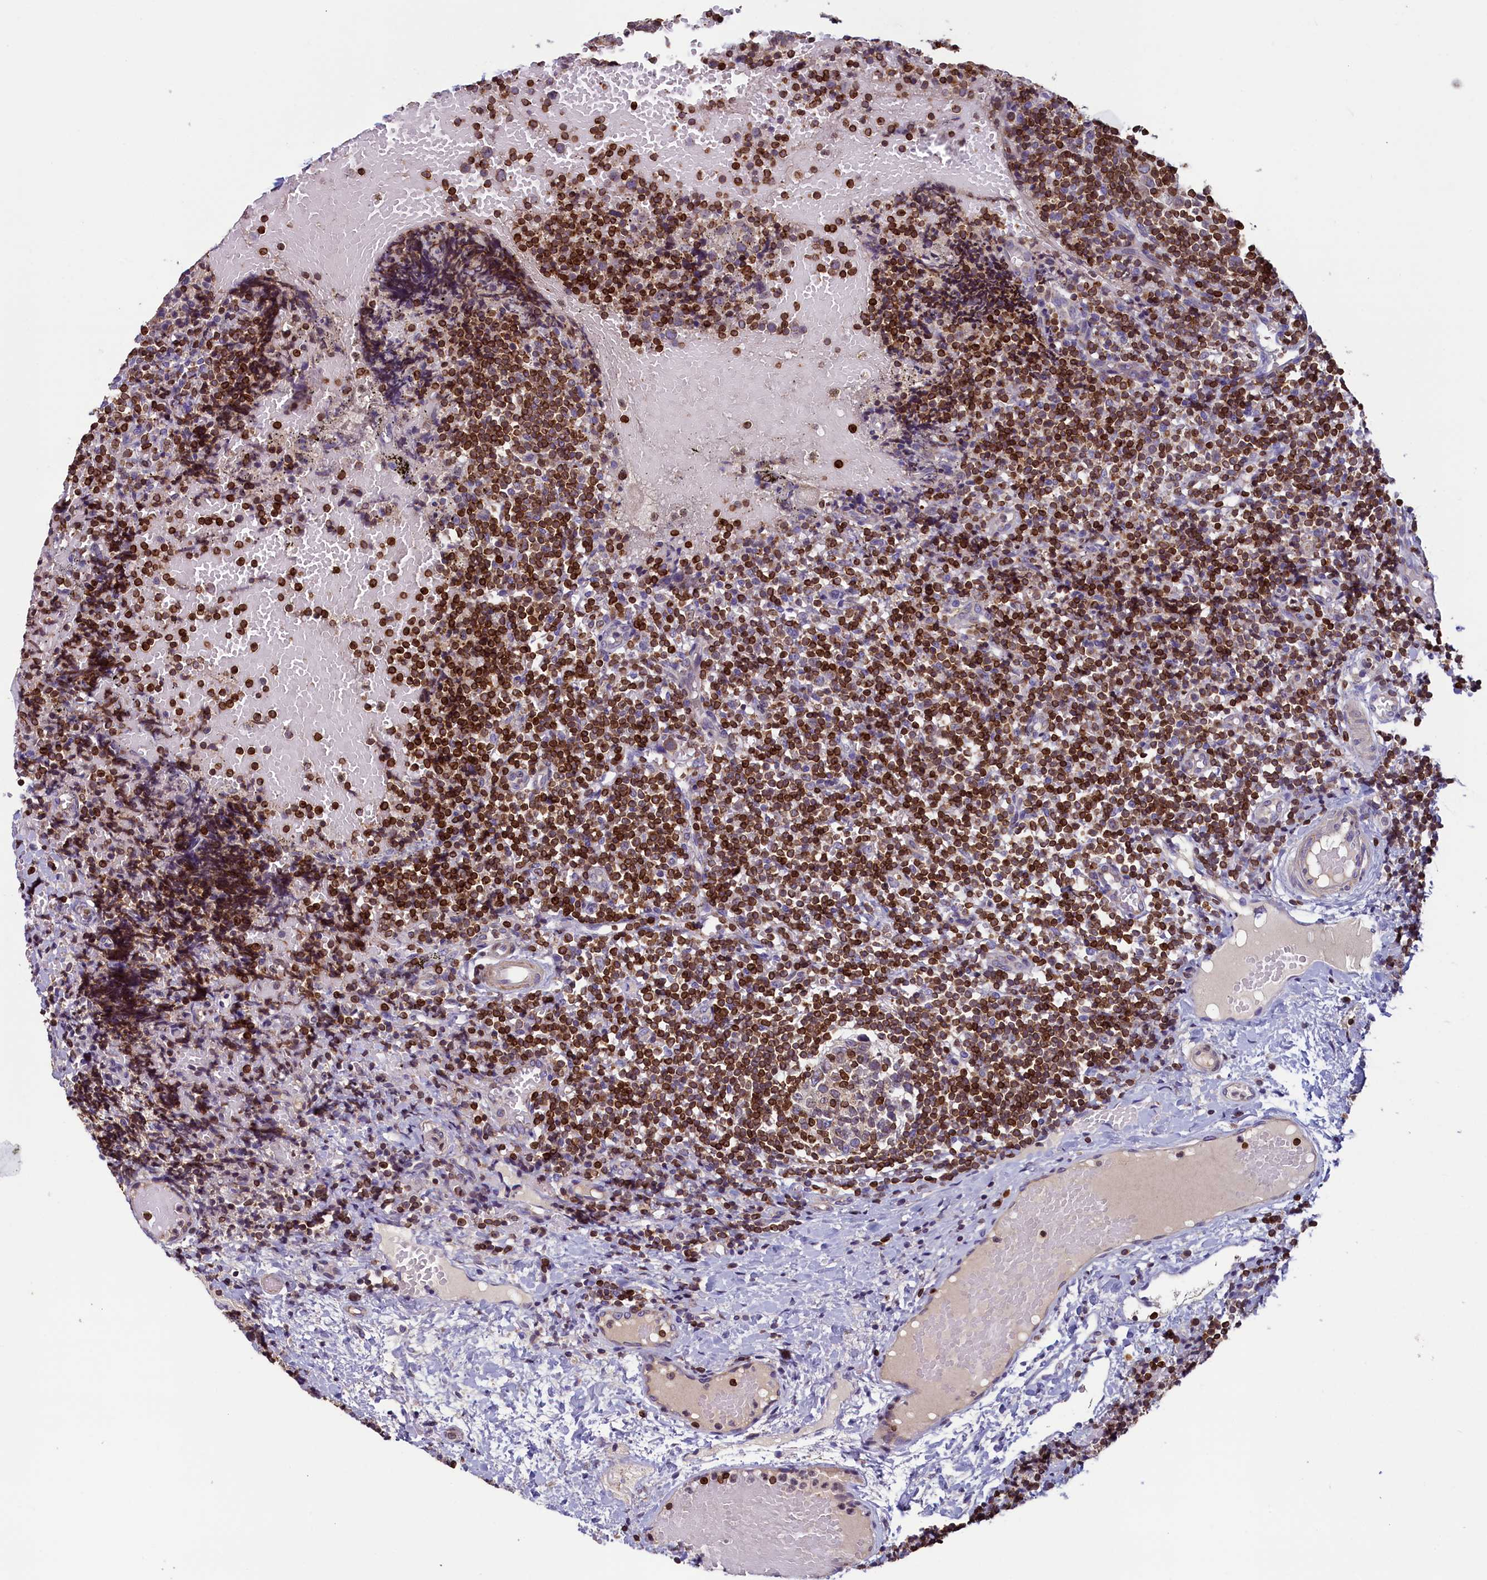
{"staining": {"intensity": "strong", "quantity": "<25%", "location": "cytoplasmic/membranous"}, "tissue": "tonsil", "cell_type": "Germinal center cells", "image_type": "normal", "snomed": [{"axis": "morphology", "description": "Normal tissue, NOS"}, {"axis": "topography", "description": "Tonsil"}], "caption": "The image demonstrates staining of unremarkable tonsil, revealing strong cytoplasmic/membranous protein staining (brown color) within germinal center cells.", "gene": "TRAF3IP3", "patient": {"sex": "female", "age": 19}}